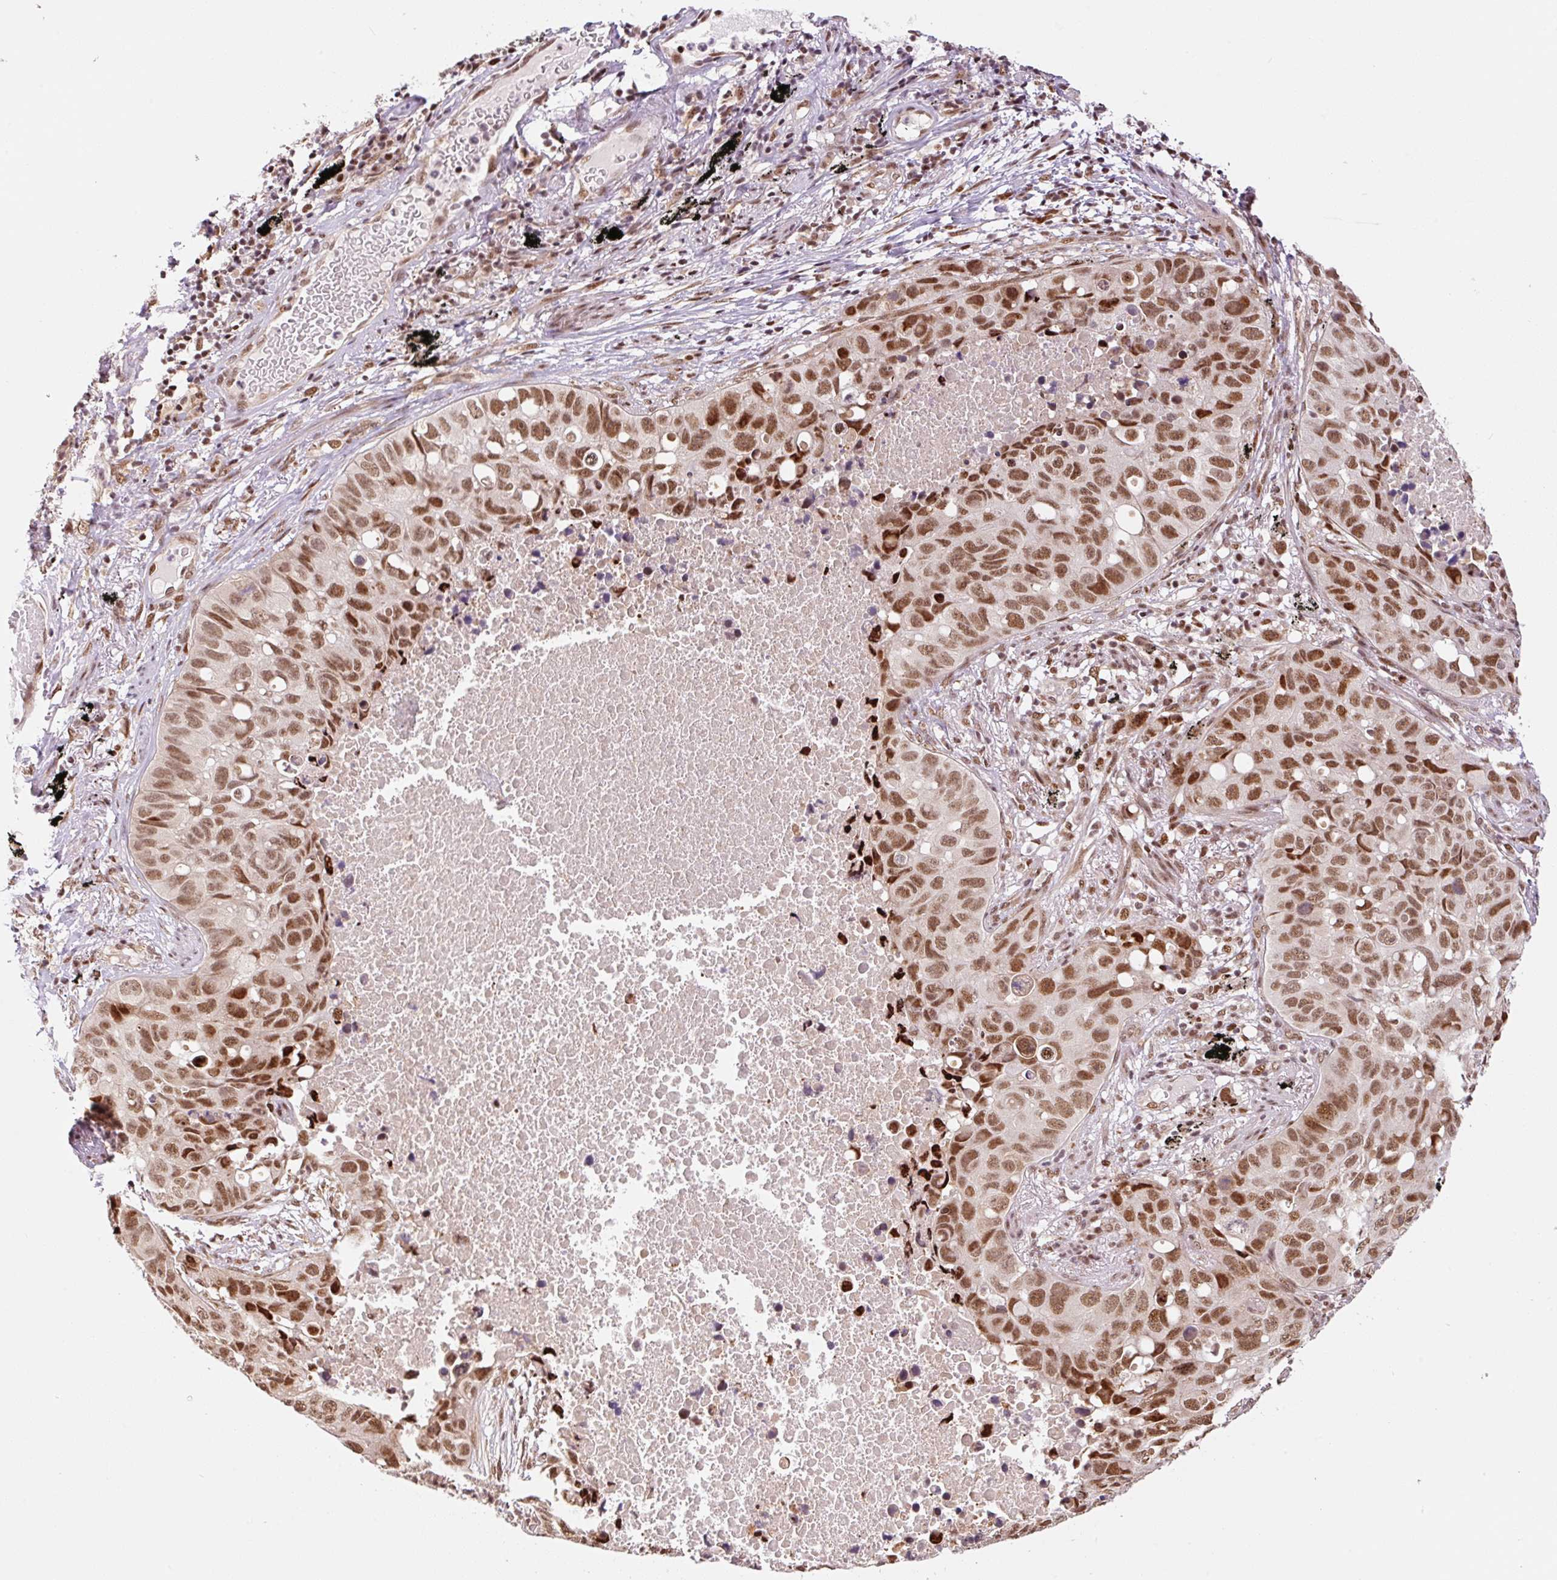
{"staining": {"intensity": "moderate", "quantity": ">75%", "location": "nuclear"}, "tissue": "lung cancer", "cell_type": "Tumor cells", "image_type": "cancer", "snomed": [{"axis": "morphology", "description": "Squamous cell carcinoma, NOS"}, {"axis": "topography", "description": "Lung"}], "caption": "Immunohistochemistry of human lung cancer (squamous cell carcinoma) exhibits medium levels of moderate nuclear positivity in approximately >75% of tumor cells.", "gene": "INTS8", "patient": {"sex": "male", "age": 60}}